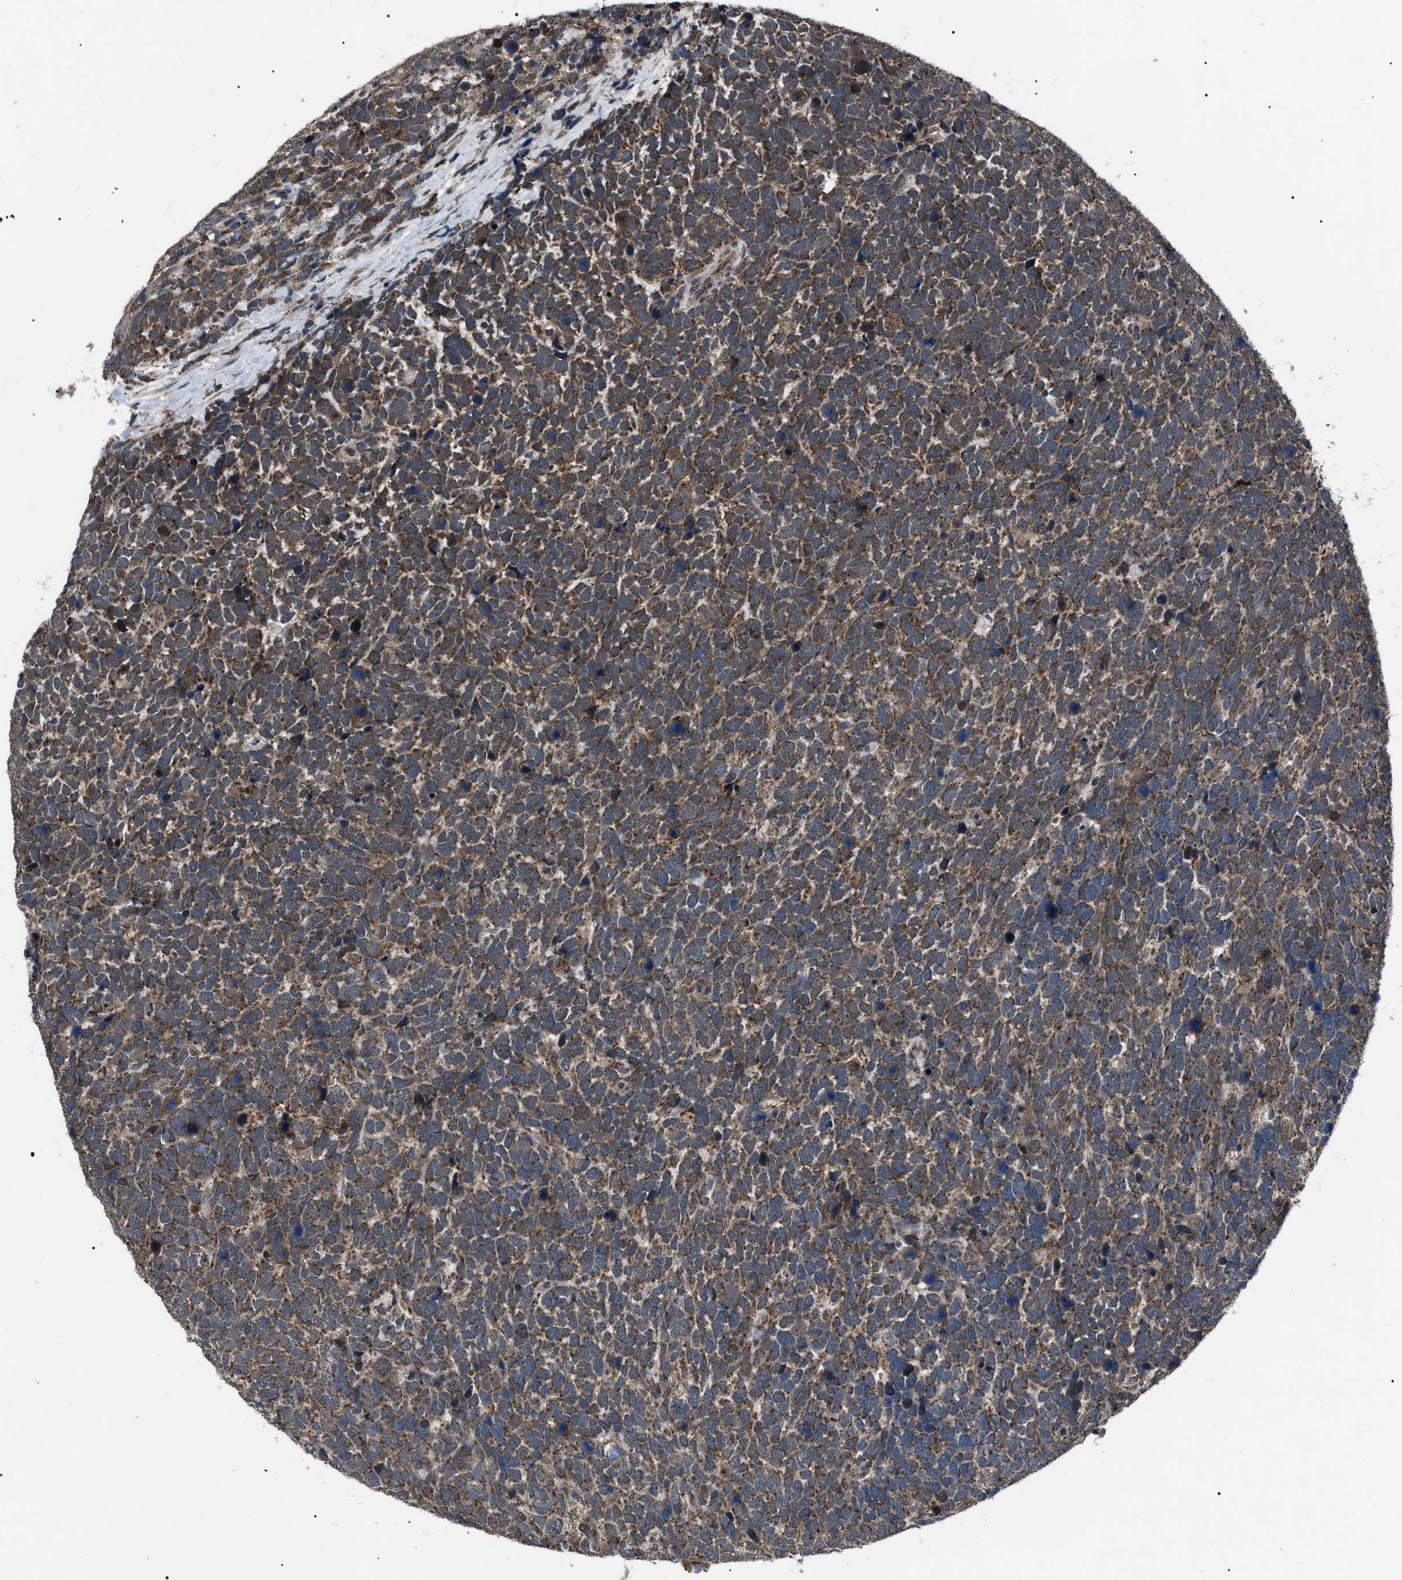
{"staining": {"intensity": "moderate", "quantity": ">75%", "location": "cytoplasmic/membranous"}, "tissue": "urothelial cancer", "cell_type": "Tumor cells", "image_type": "cancer", "snomed": [{"axis": "morphology", "description": "Urothelial carcinoma, High grade"}, {"axis": "topography", "description": "Urinary bladder"}], "caption": "Protein analysis of urothelial carcinoma (high-grade) tissue displays moderate cytoplasmic/membranous positivity in about >75% of tumor cells. (DAB IHC, brown staining for protein, blue staining for nuclei).", "gene": "ZFAND2A", "patient": {"sex": "female", "age": 82}}